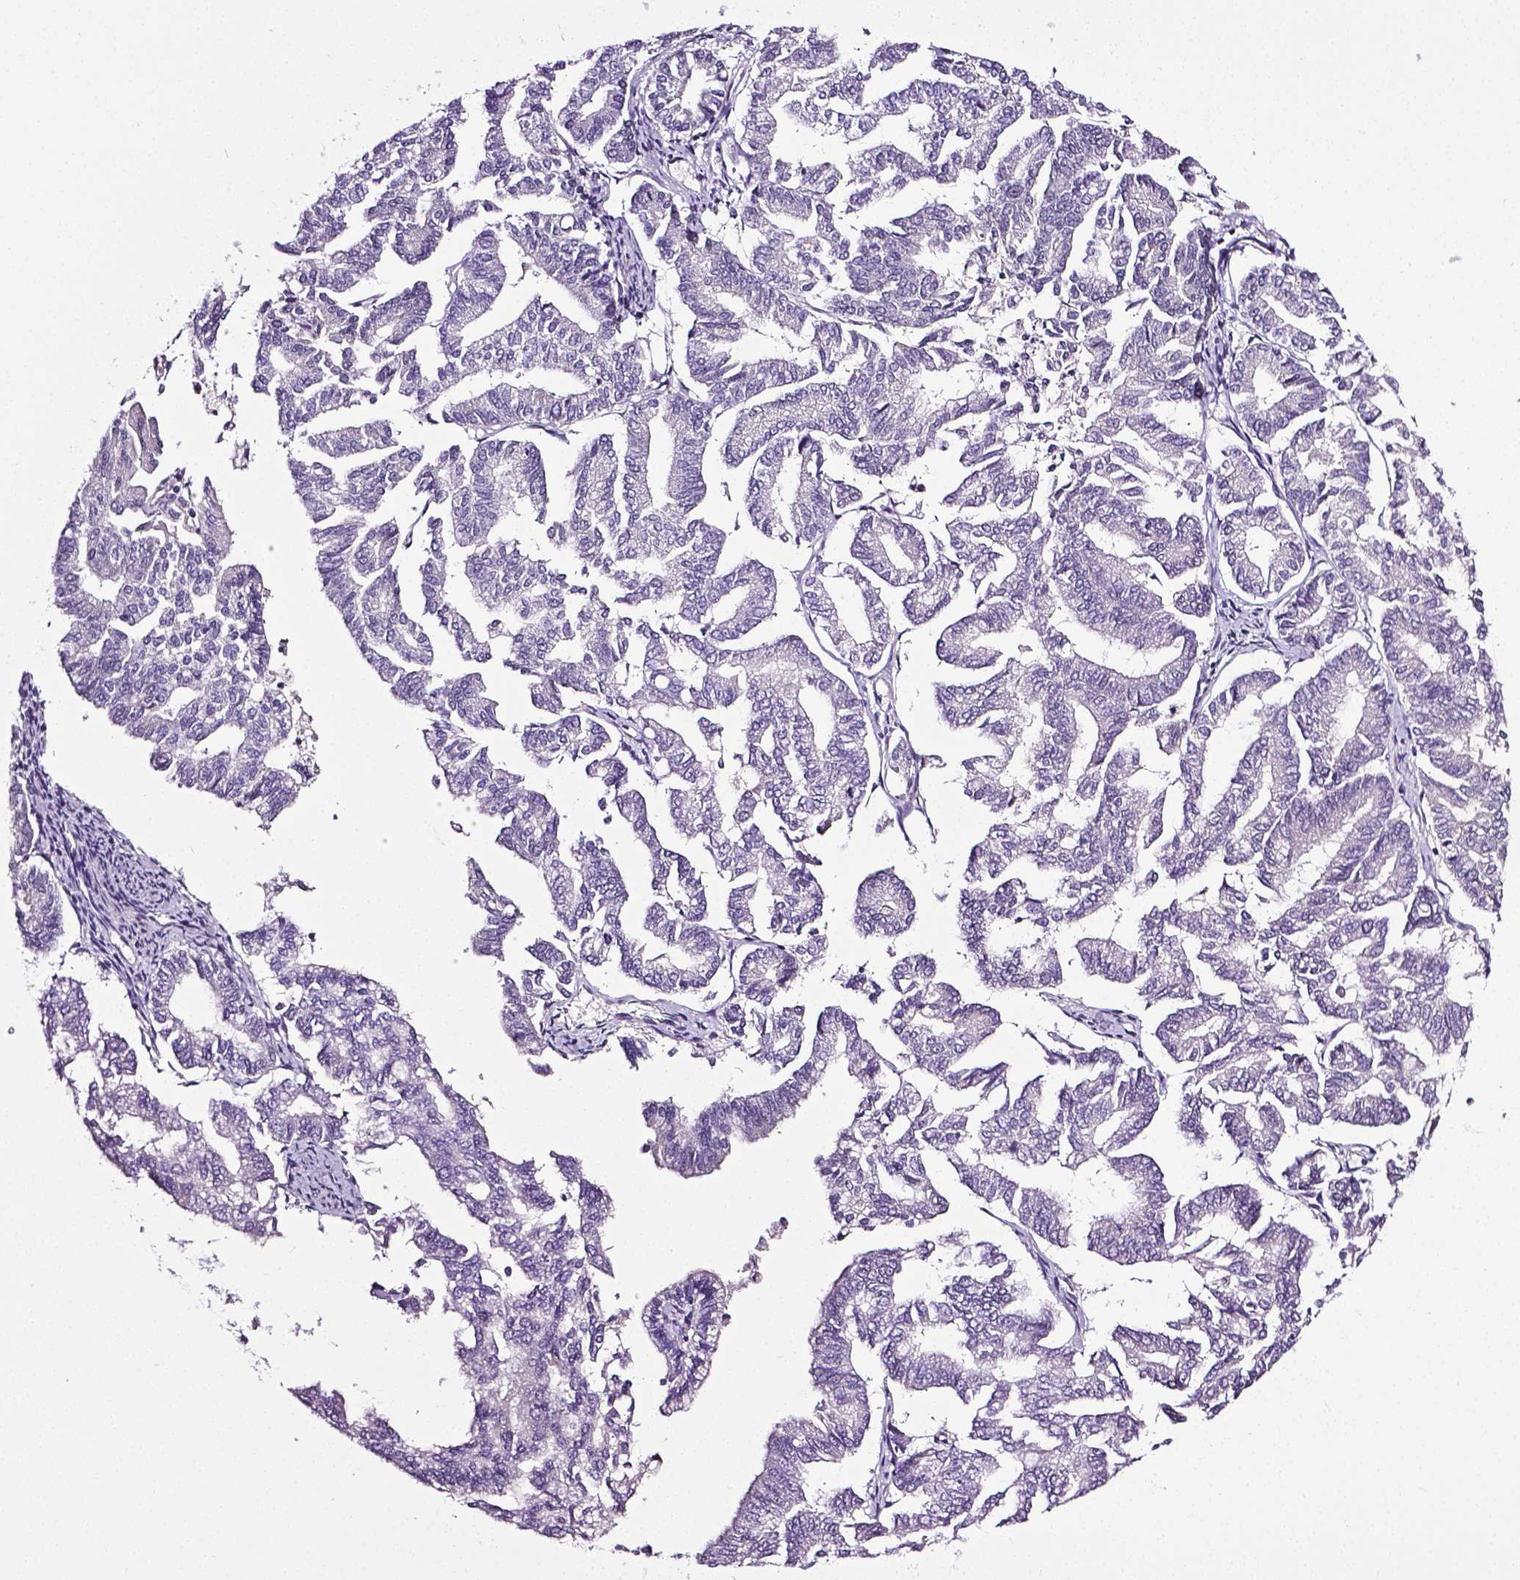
{"staining": {"intensity": "negative", "quantity": "none", "location": "none"}, "tissue": "endometrial cancer", "cell_type": "Tumor cells", "image_type": "cancer", "snomed": [{"axis": "morphology", "description": "Adenocarcinoma, NOS"}, {"axis": "topography", "description": "Endometrium"}], "caption": "Image shows no significant protein expression in tumor cells of endometrial cancer. (Brightfield microscopy of DAB (3,3'-diaminobenzidine) immunohistochemistry at high magnification).", "gene": "PTGER3", "patient": {"sex": "female", "age": 79}}